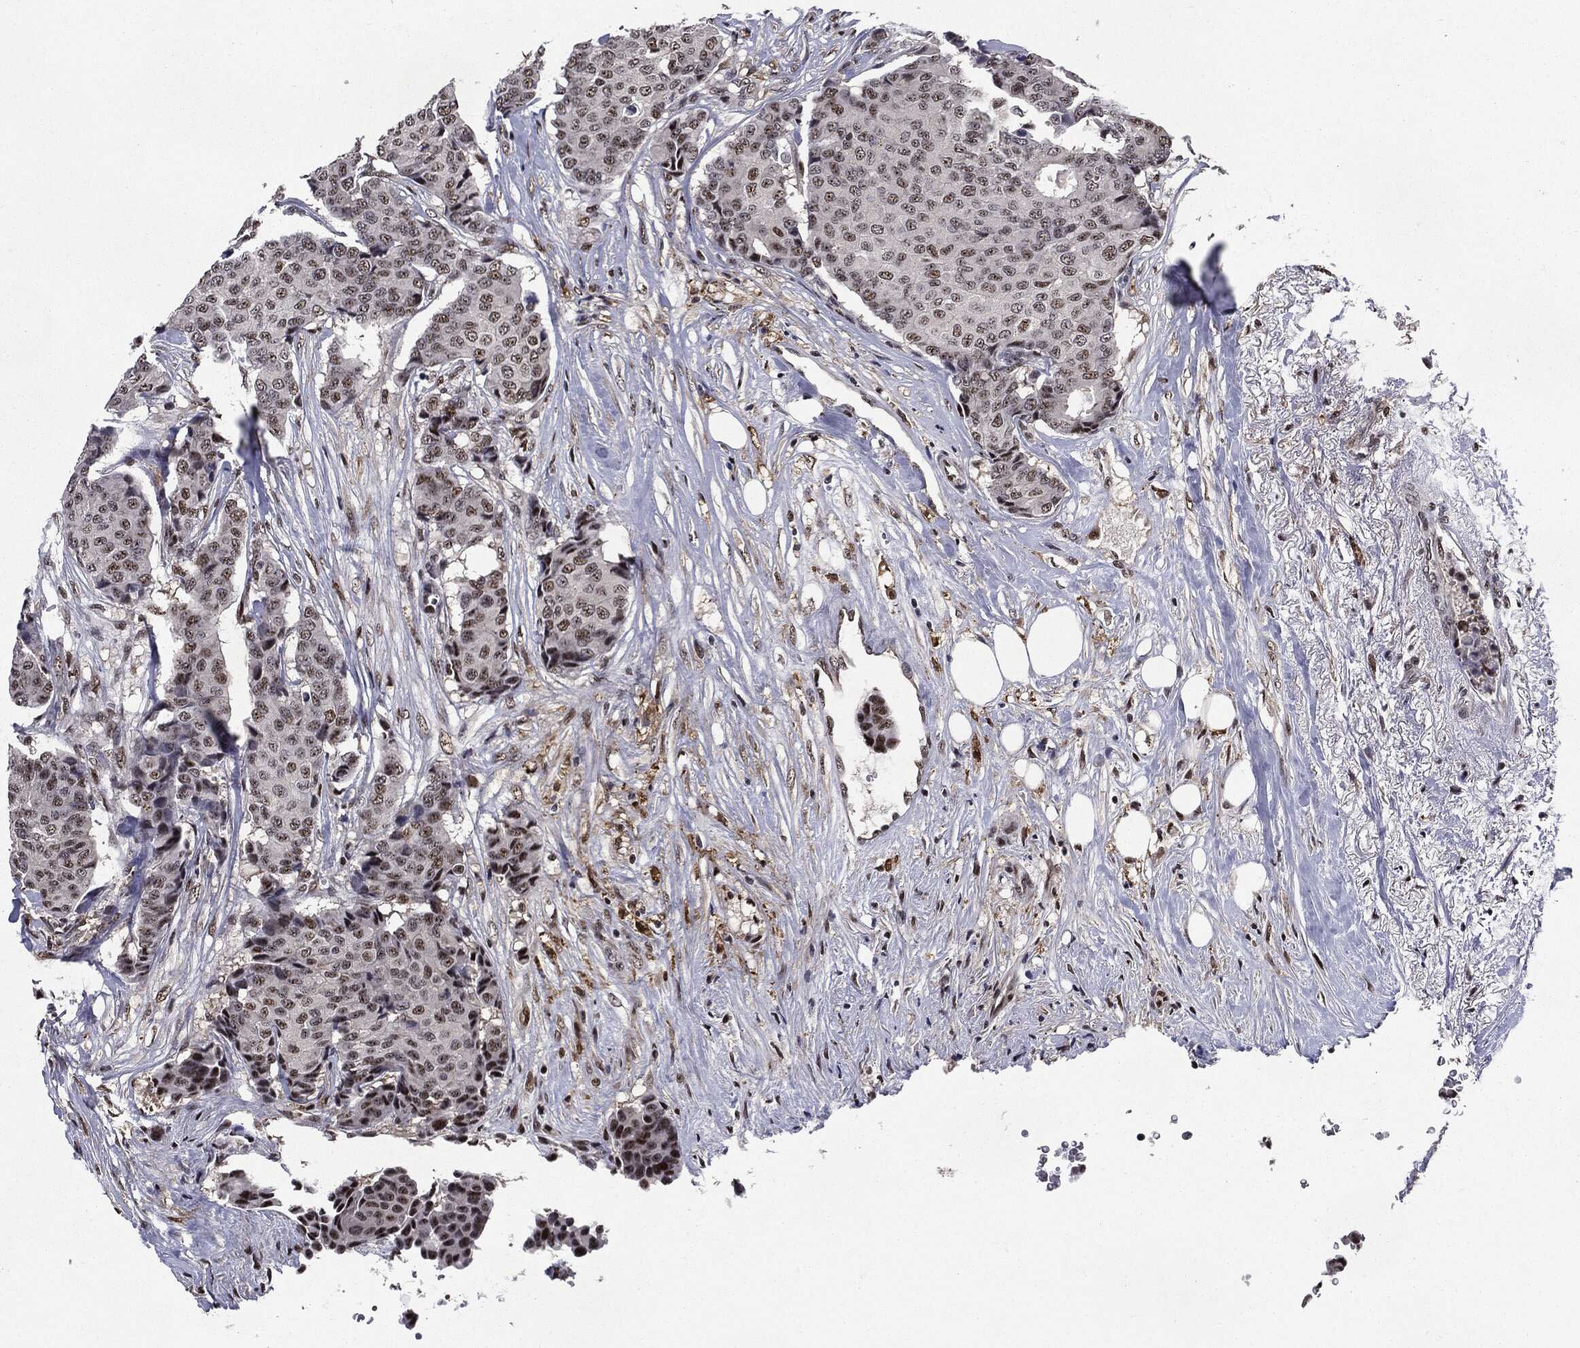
{"staining": {"intensity": "weak", "quantity": "25%-75%", "location": "nuclear"}, "tissue": "breast cancer", "cell_type": "Tumor cells", "image_type": "cancer", "snomed": [{"axis": "morphology", "description": "Duct carcinoma"}, {"axis": "topography", "description": "Breast"}], "caption": "Breast cancer stained with immunohistochemistry (IHC) demonstrates weak nuclear positivity in about 25%-75% of tumor cells.", "gene": "JUN", "patient": {"sex": "female", "age": 75}}